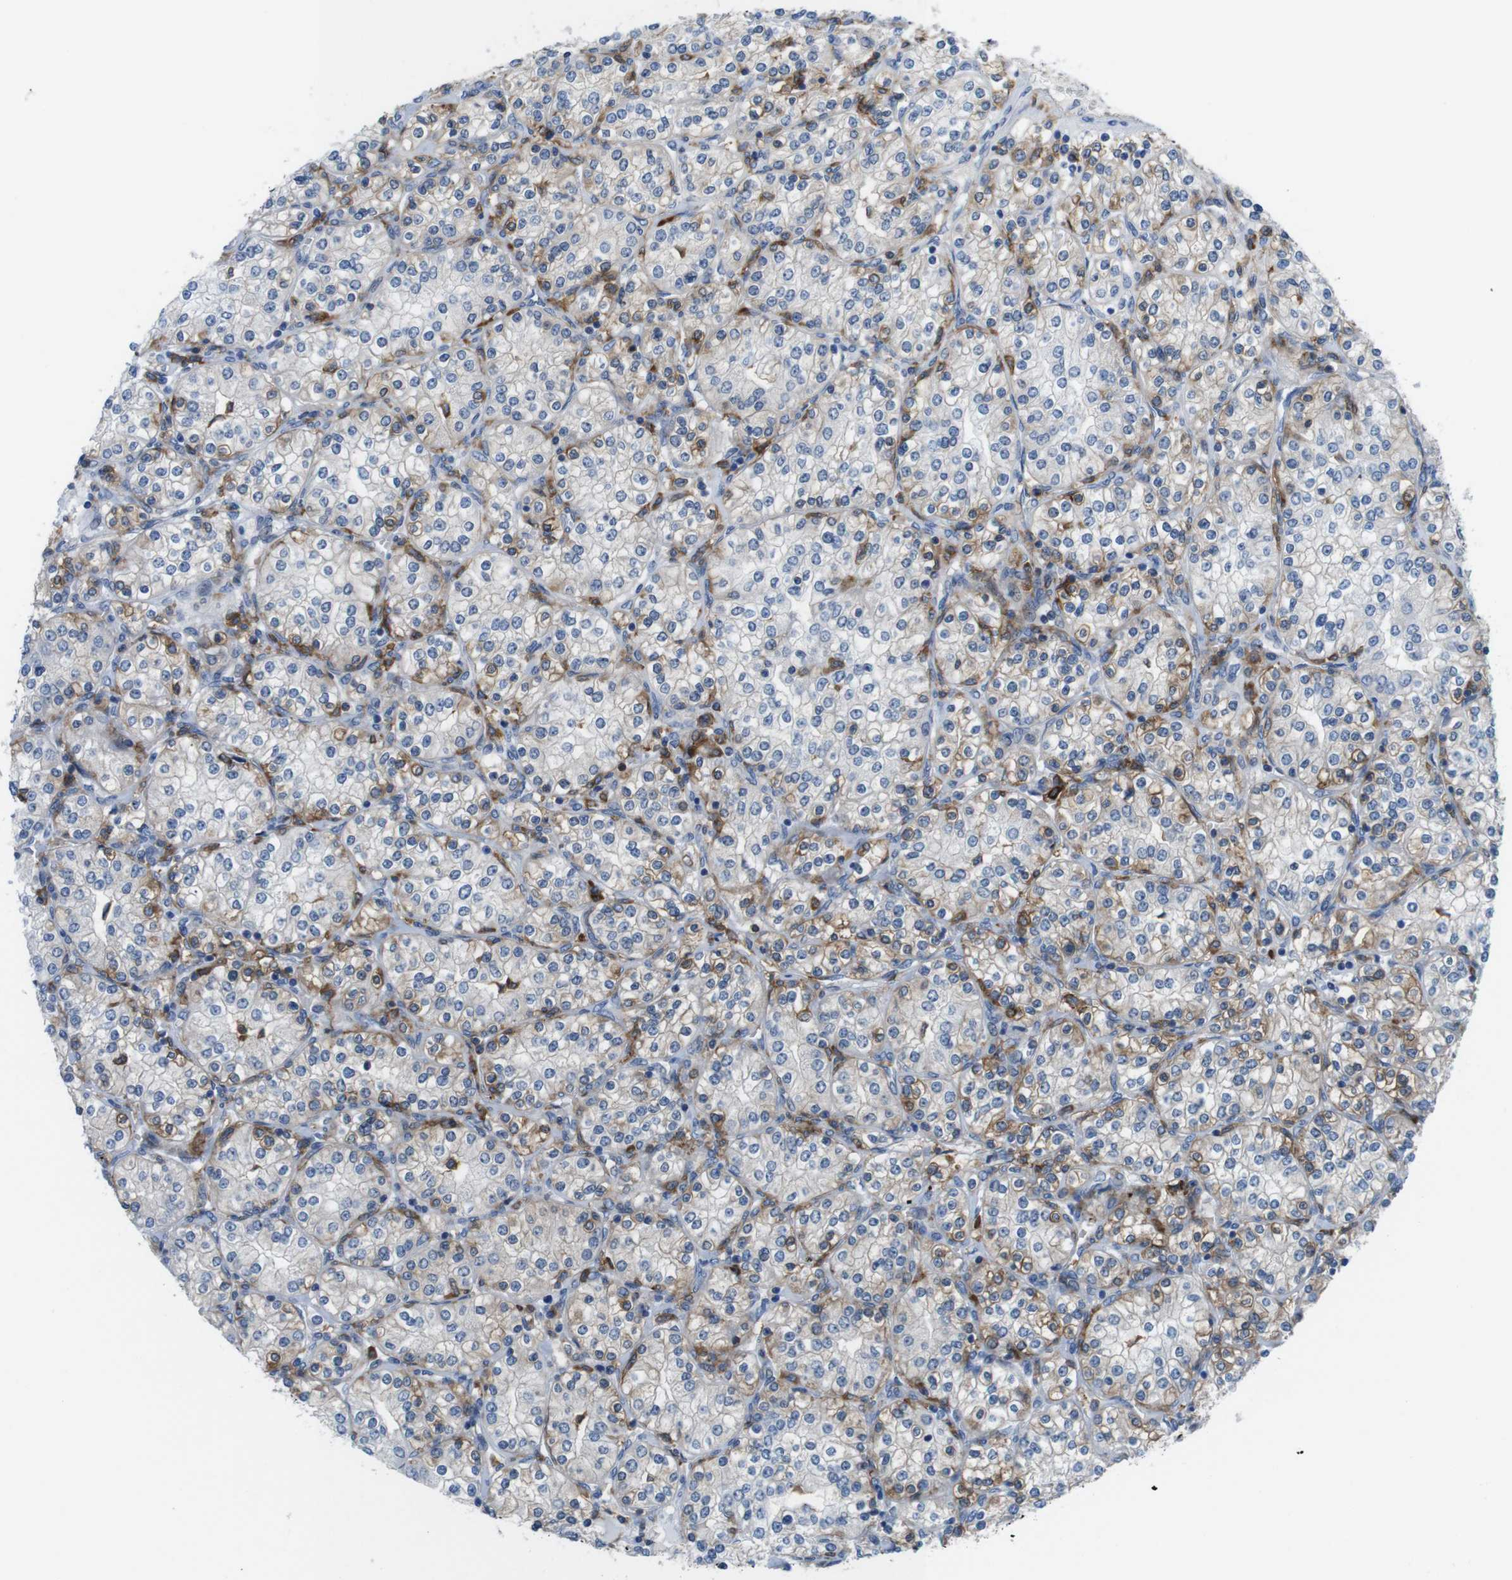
{"staining": {"intensity": "weak", "quantity": "25%-75%", "location": "cytoplasmic/membranous"}, "tissue": "renal cancer", "cell_type": "Tumor cells", "image_type": "cancer", "snomed": [{"axis": "morphology", "description": "Adenocarcinoma, NOS"}, {"axis": "topography", "description": "Kidney"}], "caption": "This photomicrograph reveals immunohistochemistry (IHC) staining of renal cancer, with low weak cytoplasmic/membranous staining in approximately 25%-75% of tumor cells.", "gene": "CD300C", "patient": {"sex": "male", "age": 77}}